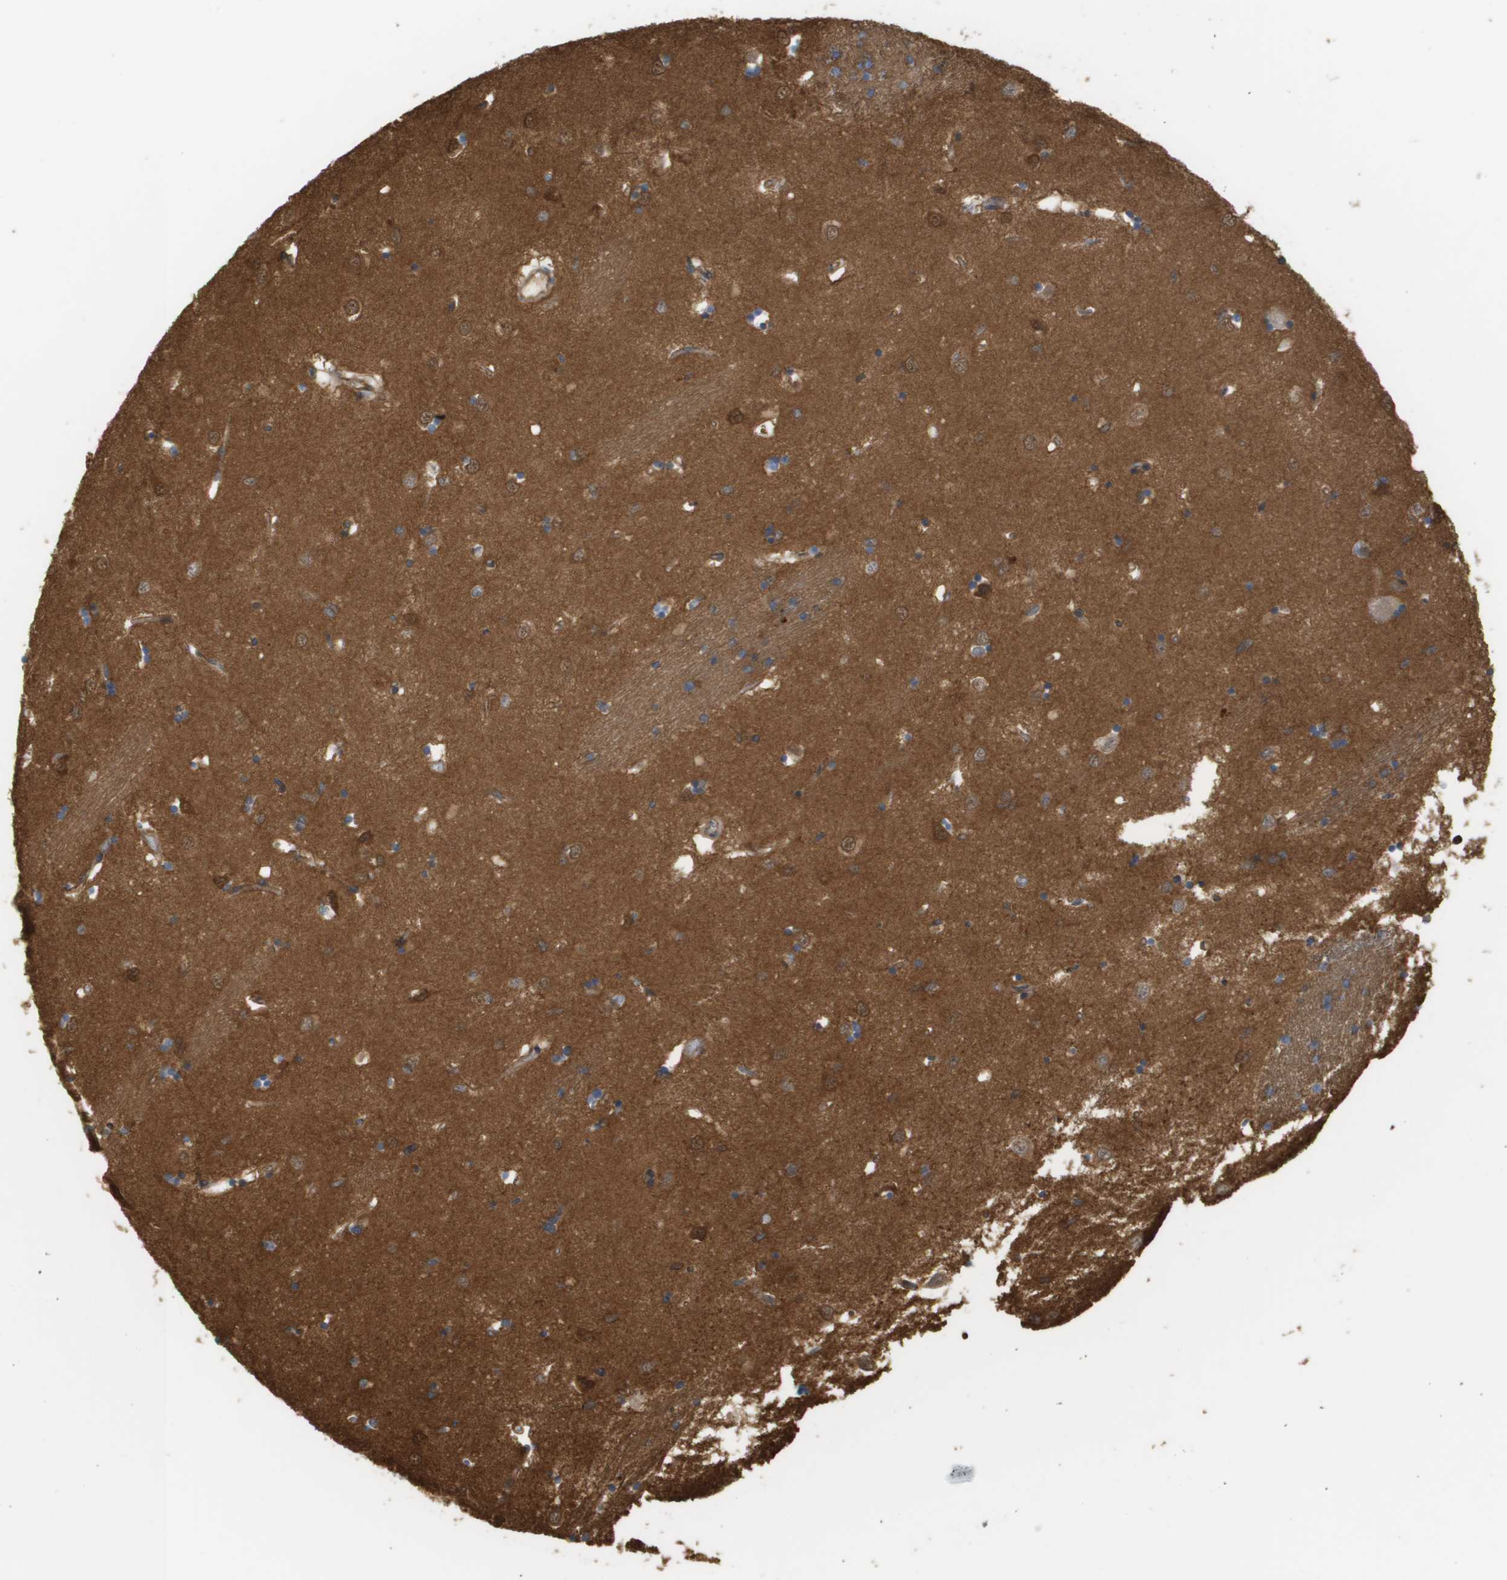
{"staining": {"intensity": "weak", "quantity": "<25%", "location": "cytoplasmic/membranous"}, "tissue": "caudate", "cell_type": "Glial cells", "image_type": "normal", "snomed": [{"axis": "morphology", "description": "Normal tissue, NOS"}, {"axis": "topography", "description": "Lateral ventricle wall"}], "caption": "Immunohistochemistry (IHC) photomicrograph of benign human caudate stained for a protein (brown), which reveals no staining in glial cells.", "gene": "SGMS2", "patient": {"sex": "female", "age": 19}}